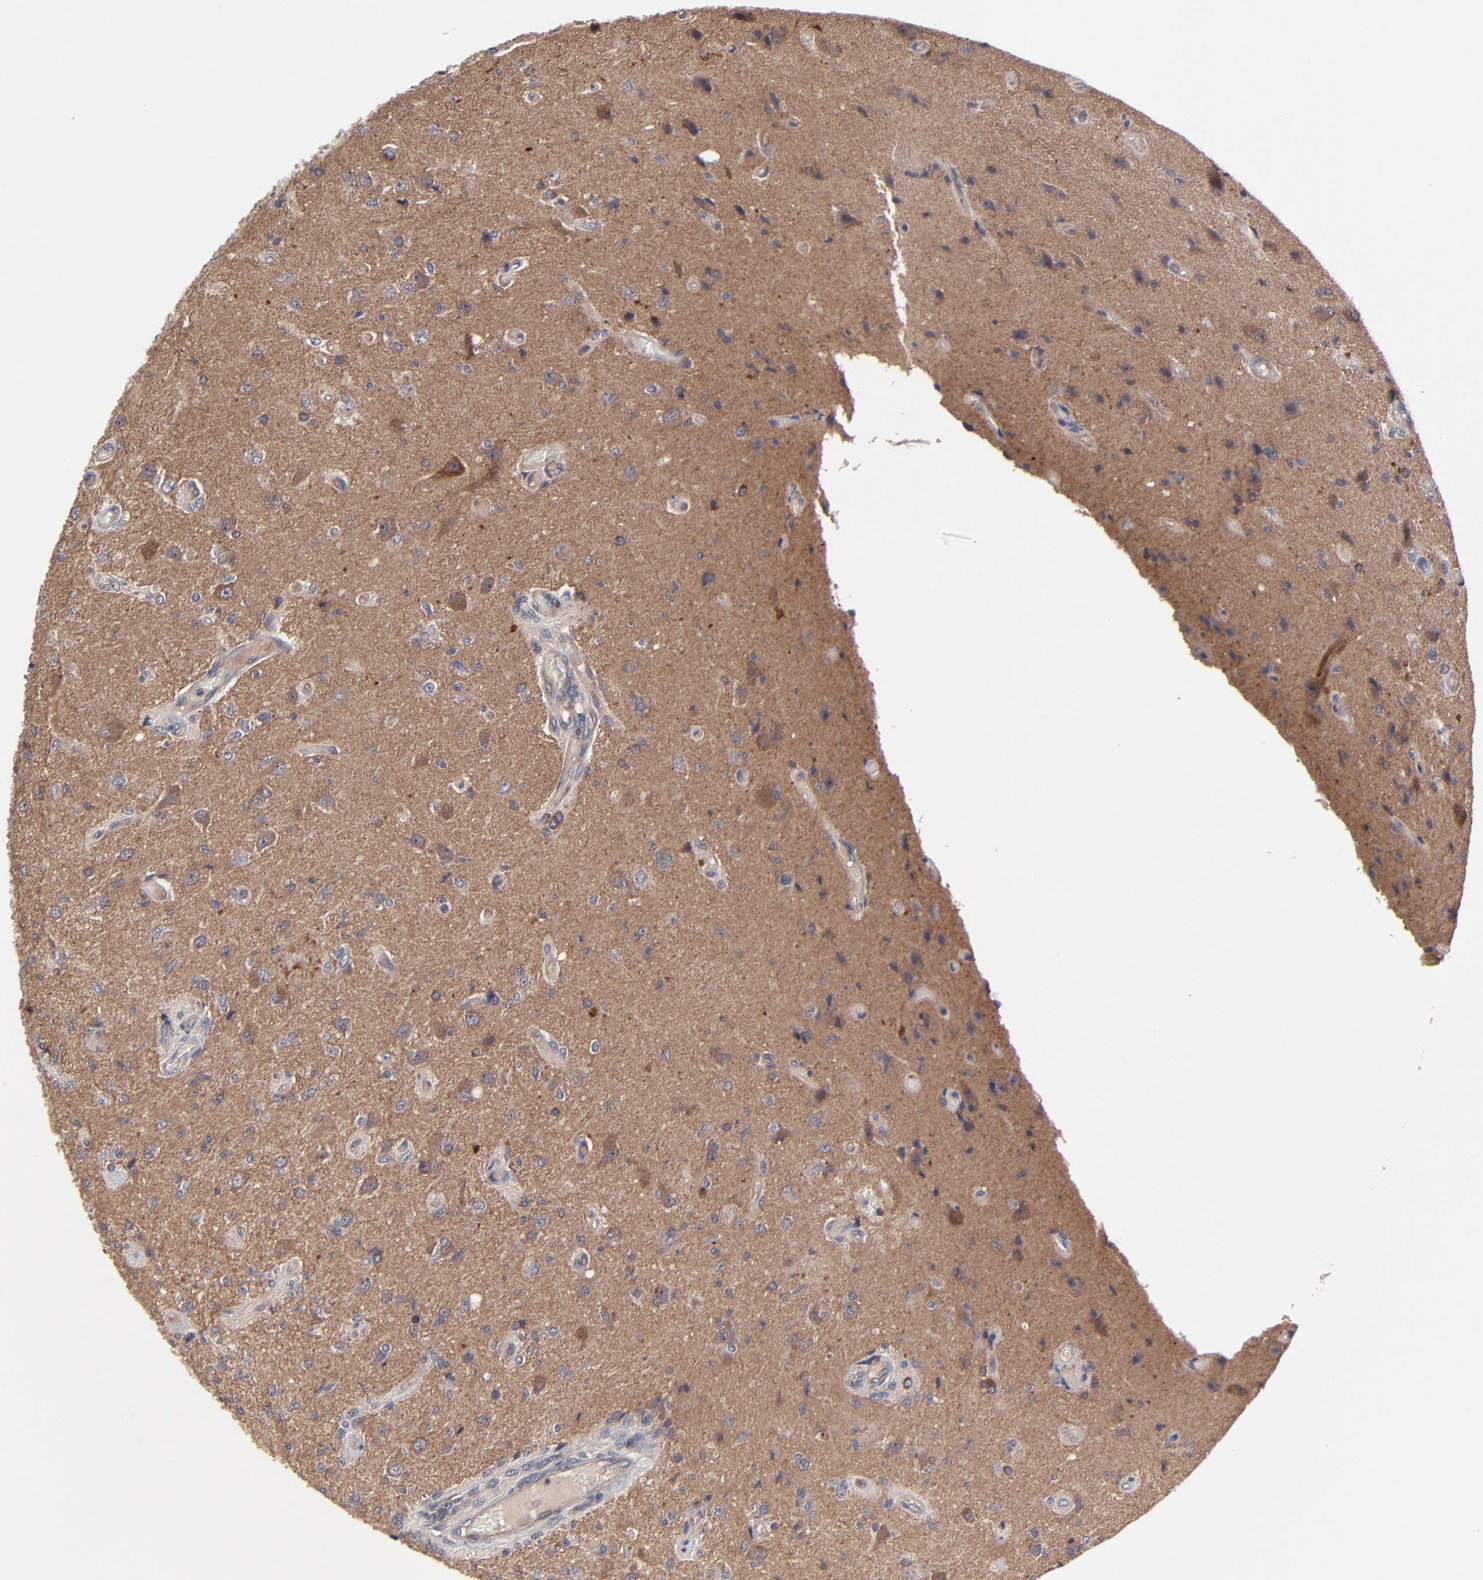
{"staining": {"intensity": "moderate", "quantity": "<25%", "location": "cytoplasmic/membranous"}, "tissue": "glioma", "cell_type": "Tumor cells", "image_type": "cancer", "snomed": [{"axis": "morphology", "description": "Normal tissue, NOS"}, {"axis": "morphology", "description": "Glioma, malignant, High grade"}, {"axis": "topography", "description": "Cerebral cortex"}], "caption": "DAB (3,3'-diaminobenzidine) immunohistochemical staining of malignant glioma (high-grade) reveals moderate cytoplasmic/membranous protein staining in approximately <25% of tumor cells. (brown staining indicates protein expression, while blue staining denotes nuclei).", "gene": "ZNF780B", "patient": {"sex": "male", "age": 77}}